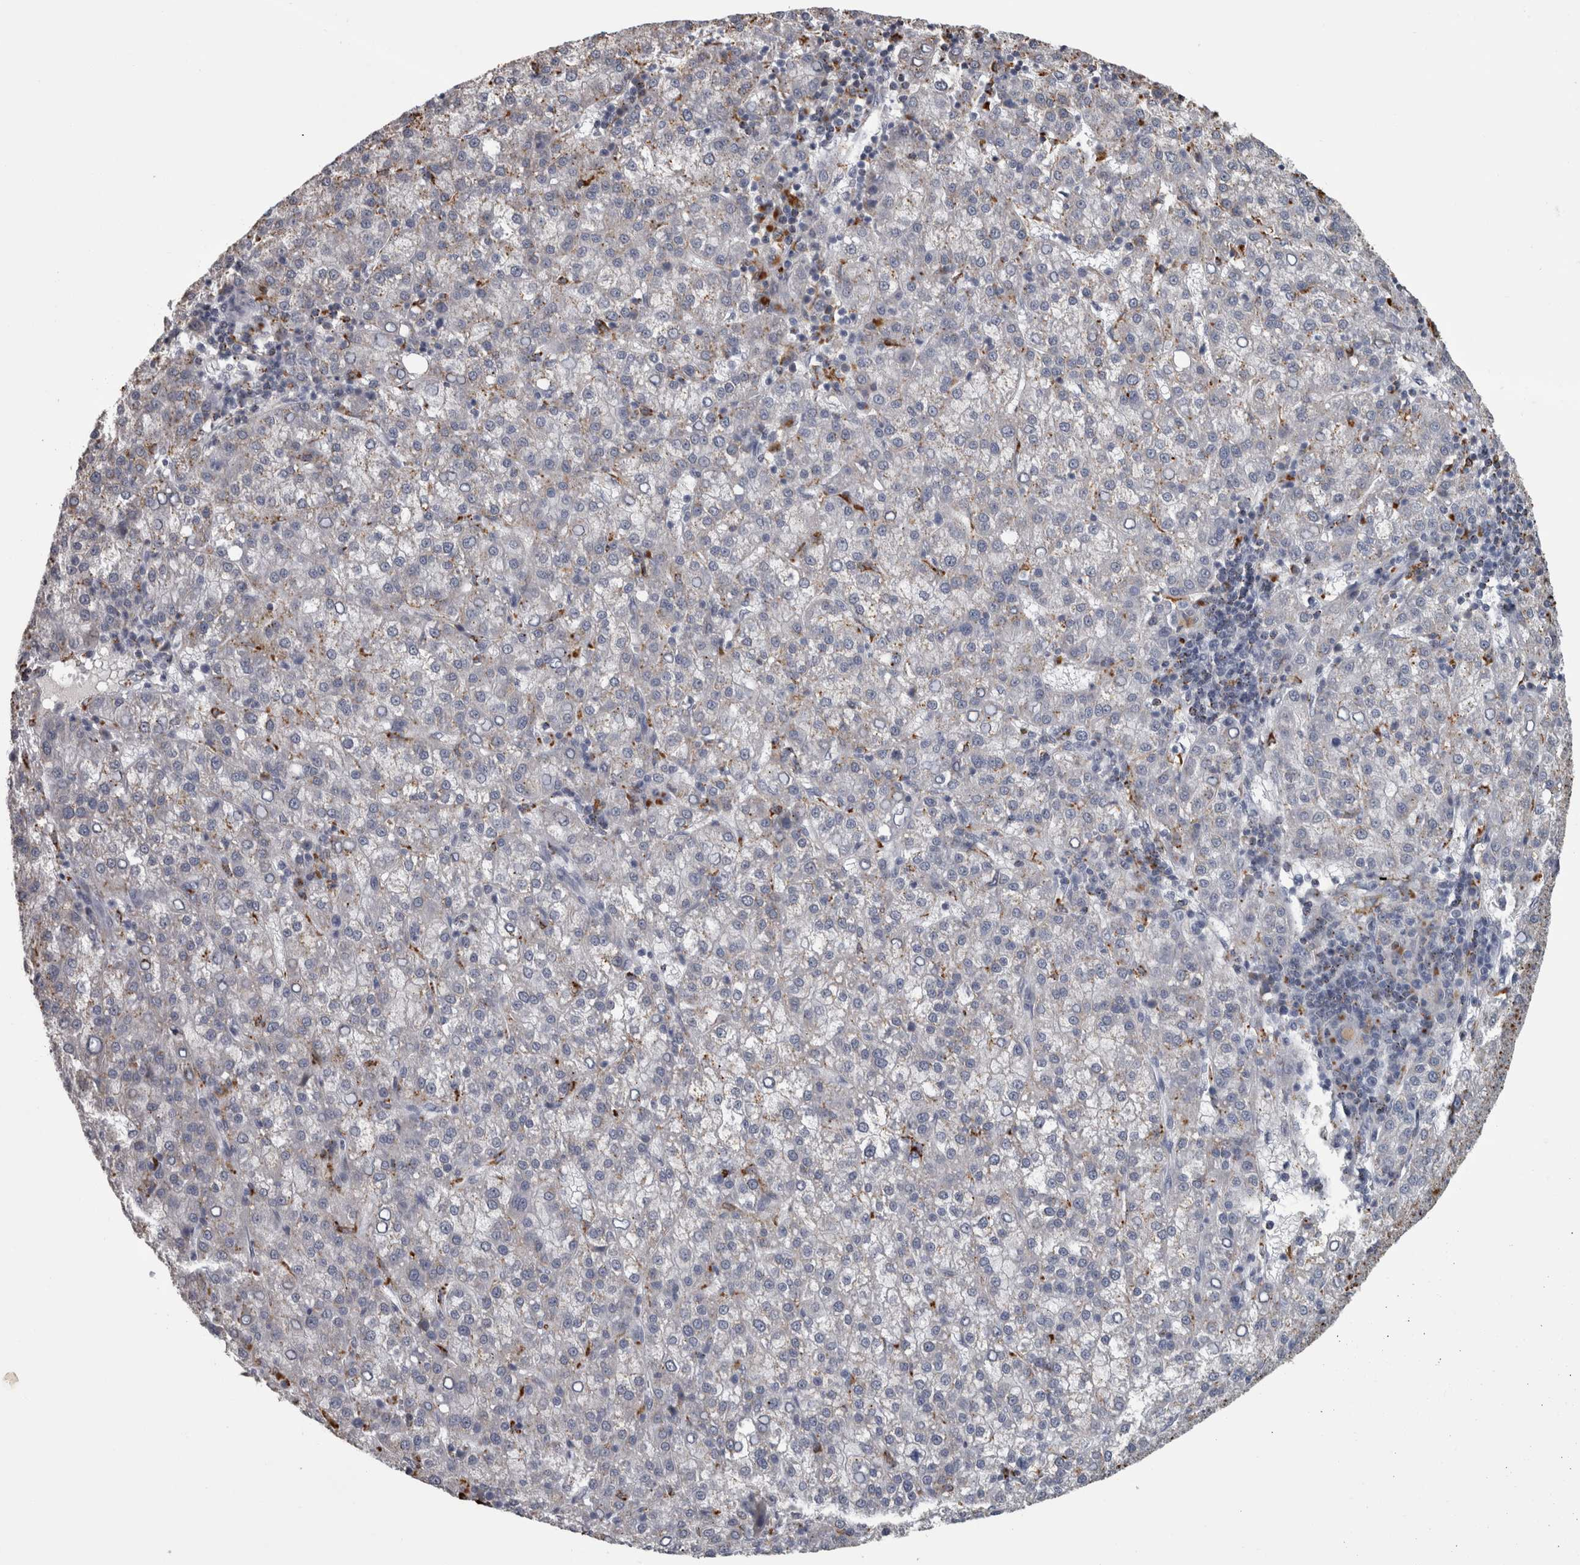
{"staining": {"intensity": "negative", "quantity": "none", "location": "none"}, "tissue": "liver cancer", "cell_type": "Tumor cells", "image_type": "cancer", "snomed": [{"axis": "morphology", "description": "Carcinoma, Hepatocellular, NOS"}, {"axis": "topography", "description": "Liver"}], "caption": "DAB immunohistochemical staining of liver hepatocellular carcinoma shows no significant expression in tumor cells.", "gene": "NAAA", "patient": {"sex": "female", "age": 58}}